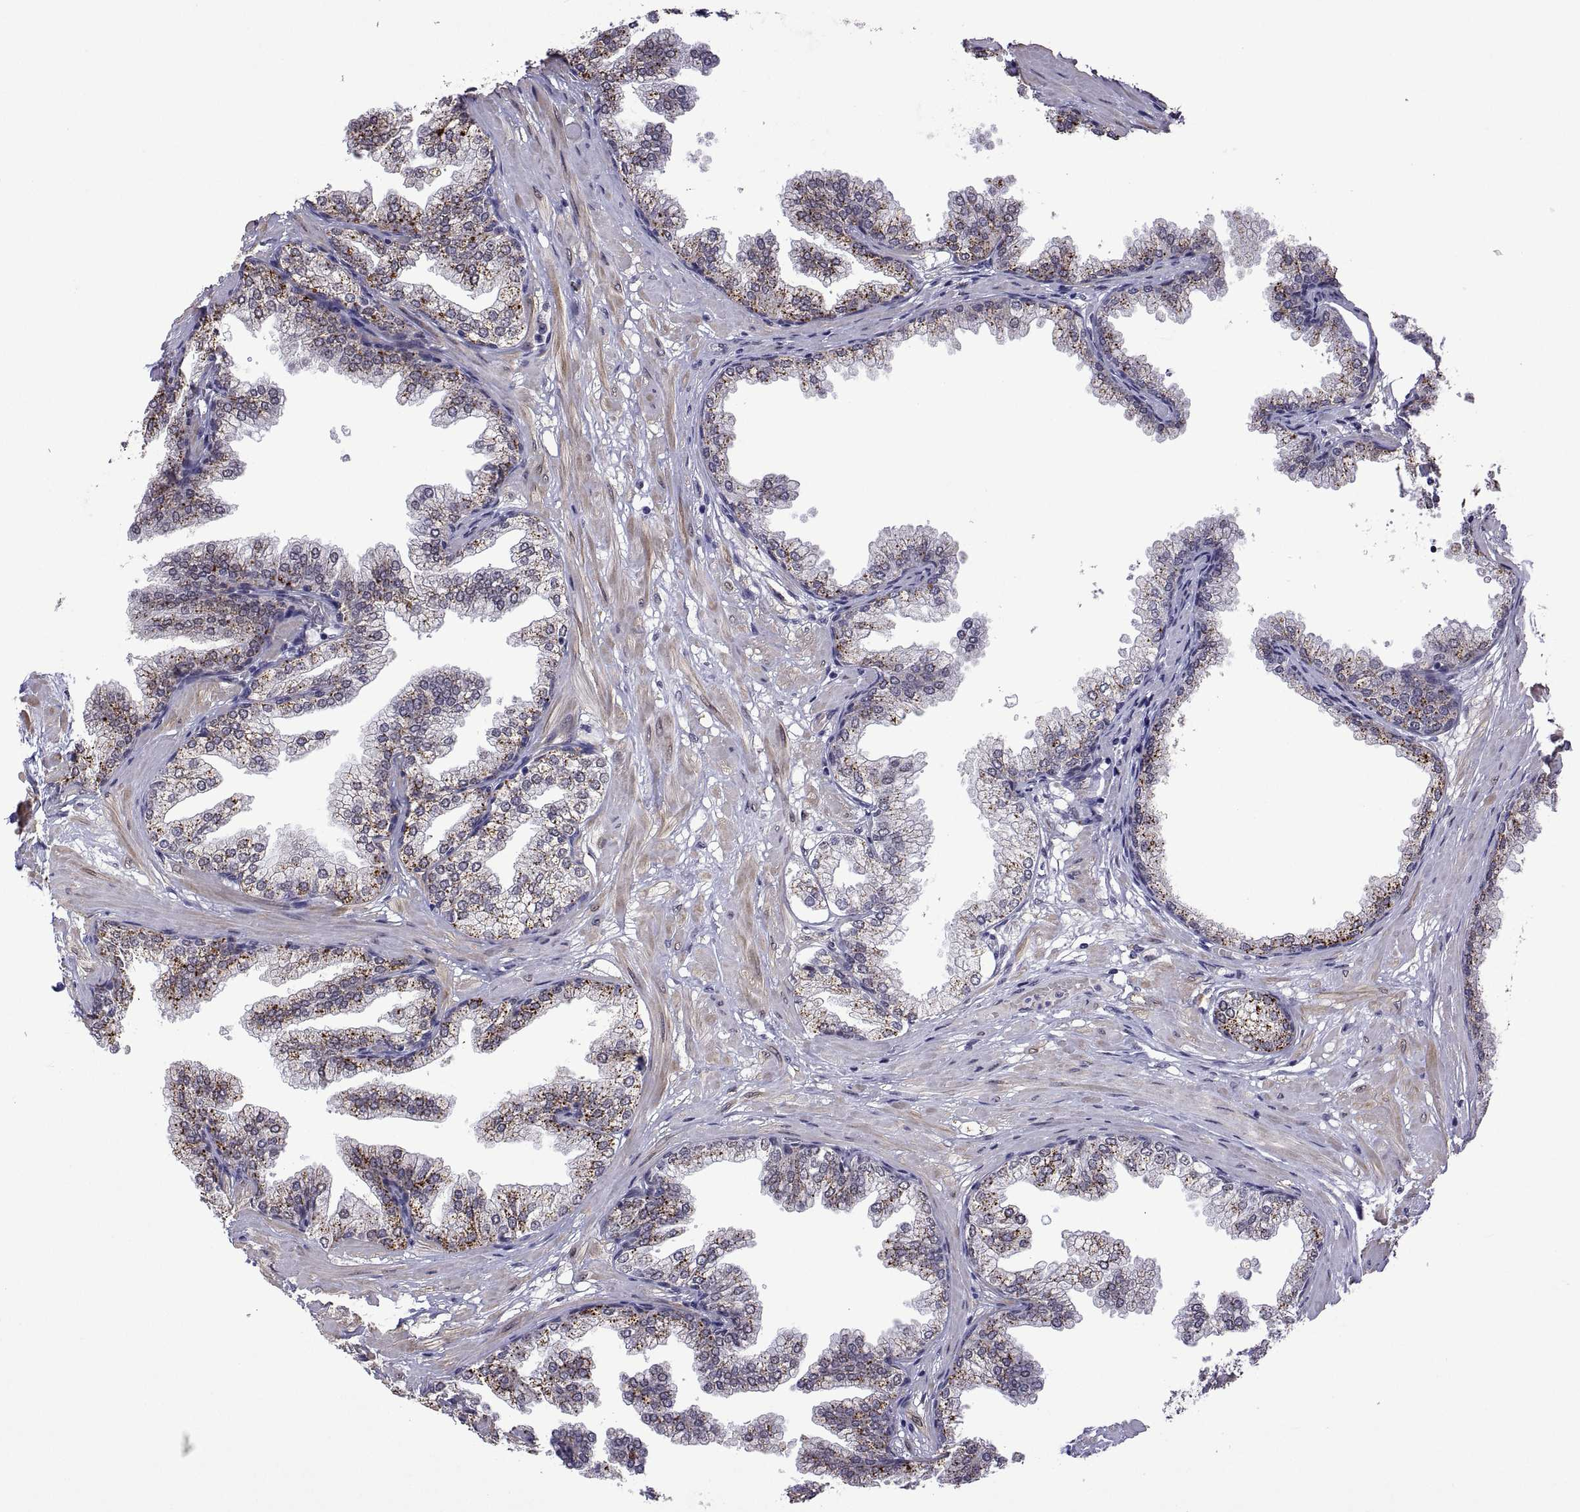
{"staining": {"intensity": "negative", "quantity": "none", "location": "none"}, "tissue": "prostate", "cell_type": "Glandular cells", "image_type": "normal", "snomed": [{"axis": "morphology", "description": "Normal tissue, NOS"}, {"axis": "topography", "description": "Prostate"}], "caption": "This photomicrograph is of benign prostate stained with immunohistochemistry to label a protein in brown with the nuclei are counter-stained blue. There is no staining in glandular cells. (DAB IHC visualized using brightfield microscopy, high magnification).", "gene": "NR4A1", "patient": {"sex": "male", "age": 37}}